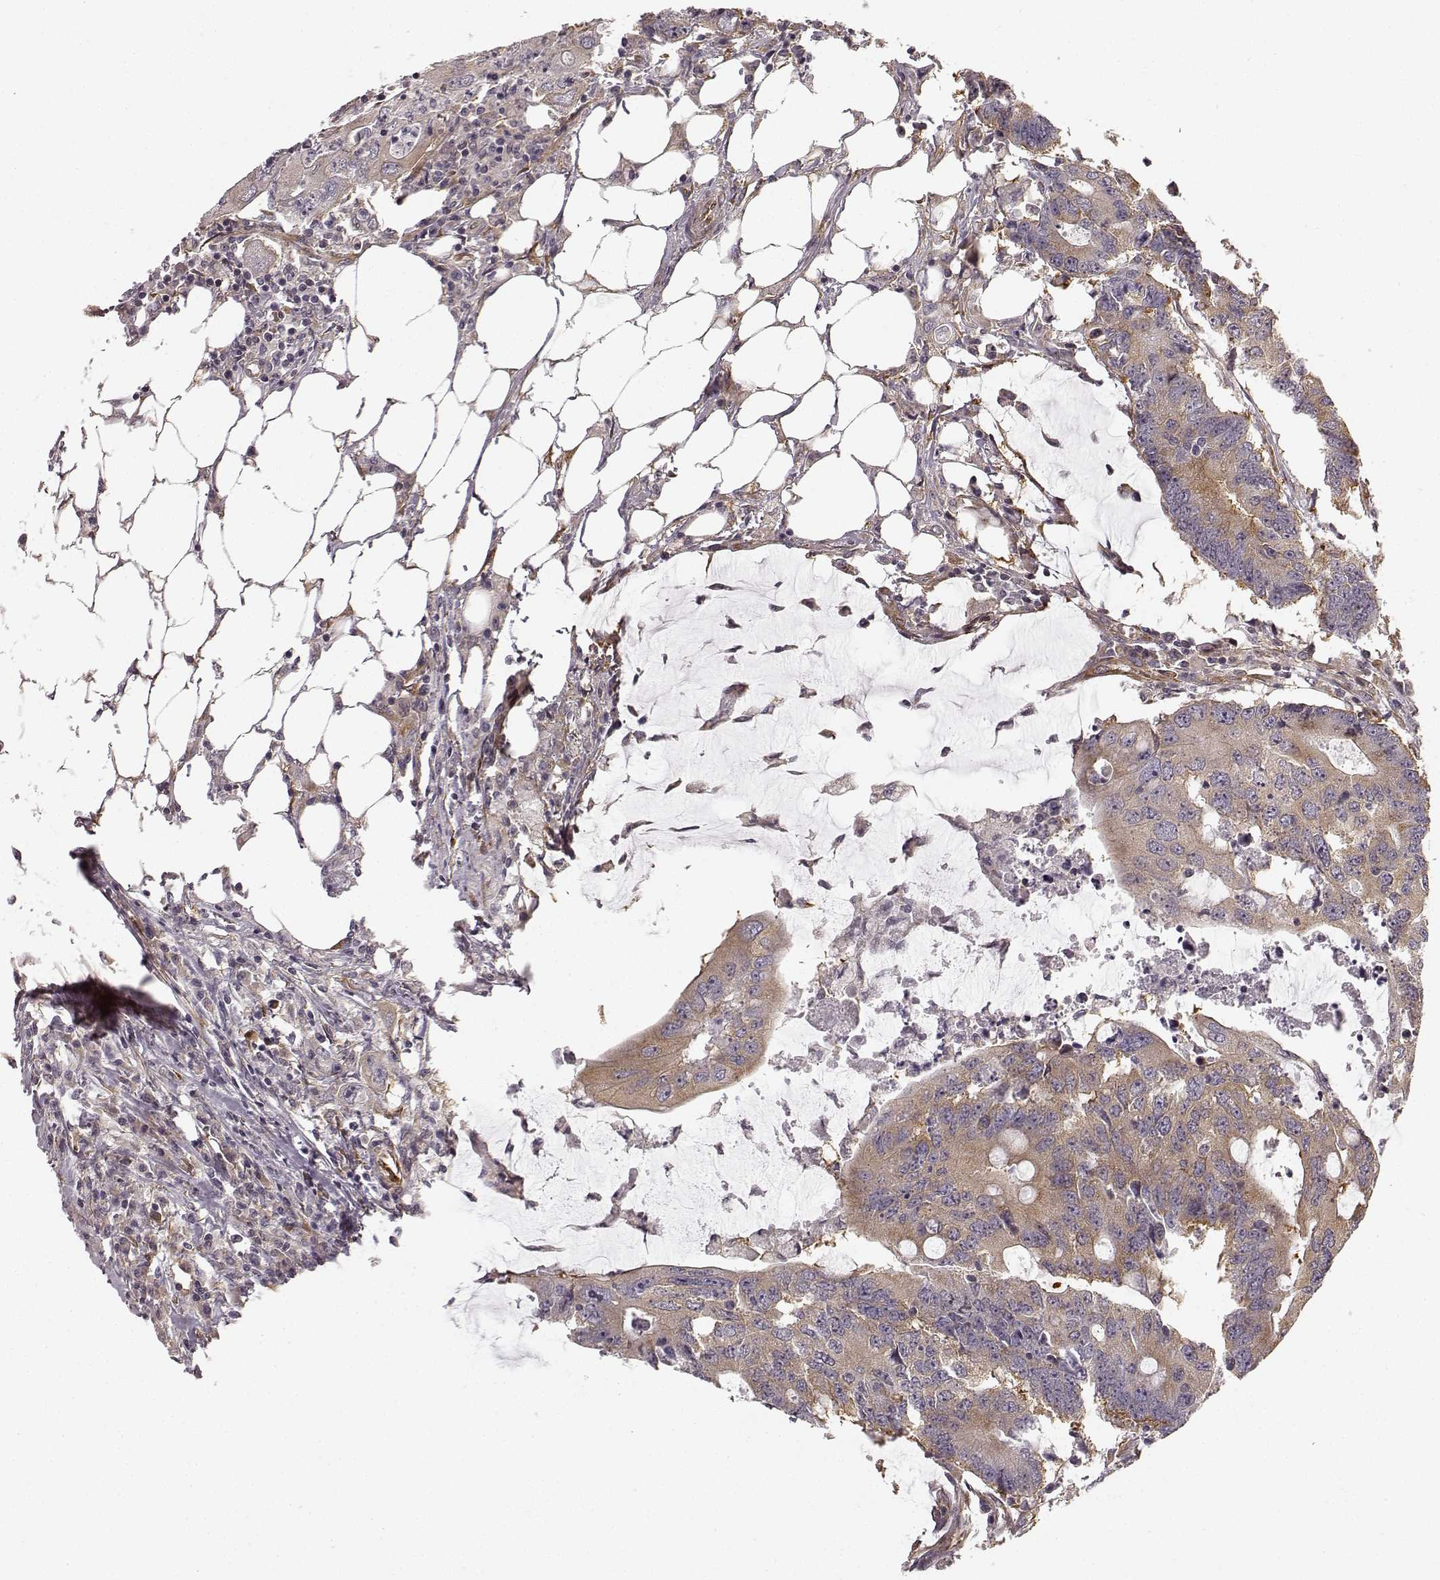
{"staining": {"intensity": "weak", "quantity": ">75%", "location": "cytoplasmic/membranous"}, "tissue": "colorectal cancer", "cell_type": "Tumor cells", "image_type": "cancer", "snomed": [{"axis": "morphology", "description": "Adenocarcinoma, NOS"}, {"axis": "topography", "description": "Colon"}], "caption": "This micrograph exhibits immunohistochemistry staining of colorectal adenocarcinoma, with low weak cytoplasmic/membranous staining in approximately >75% of tumor cells.", "gene": "TMEM14A", "patient": {"sex": "male", "age": 71}}